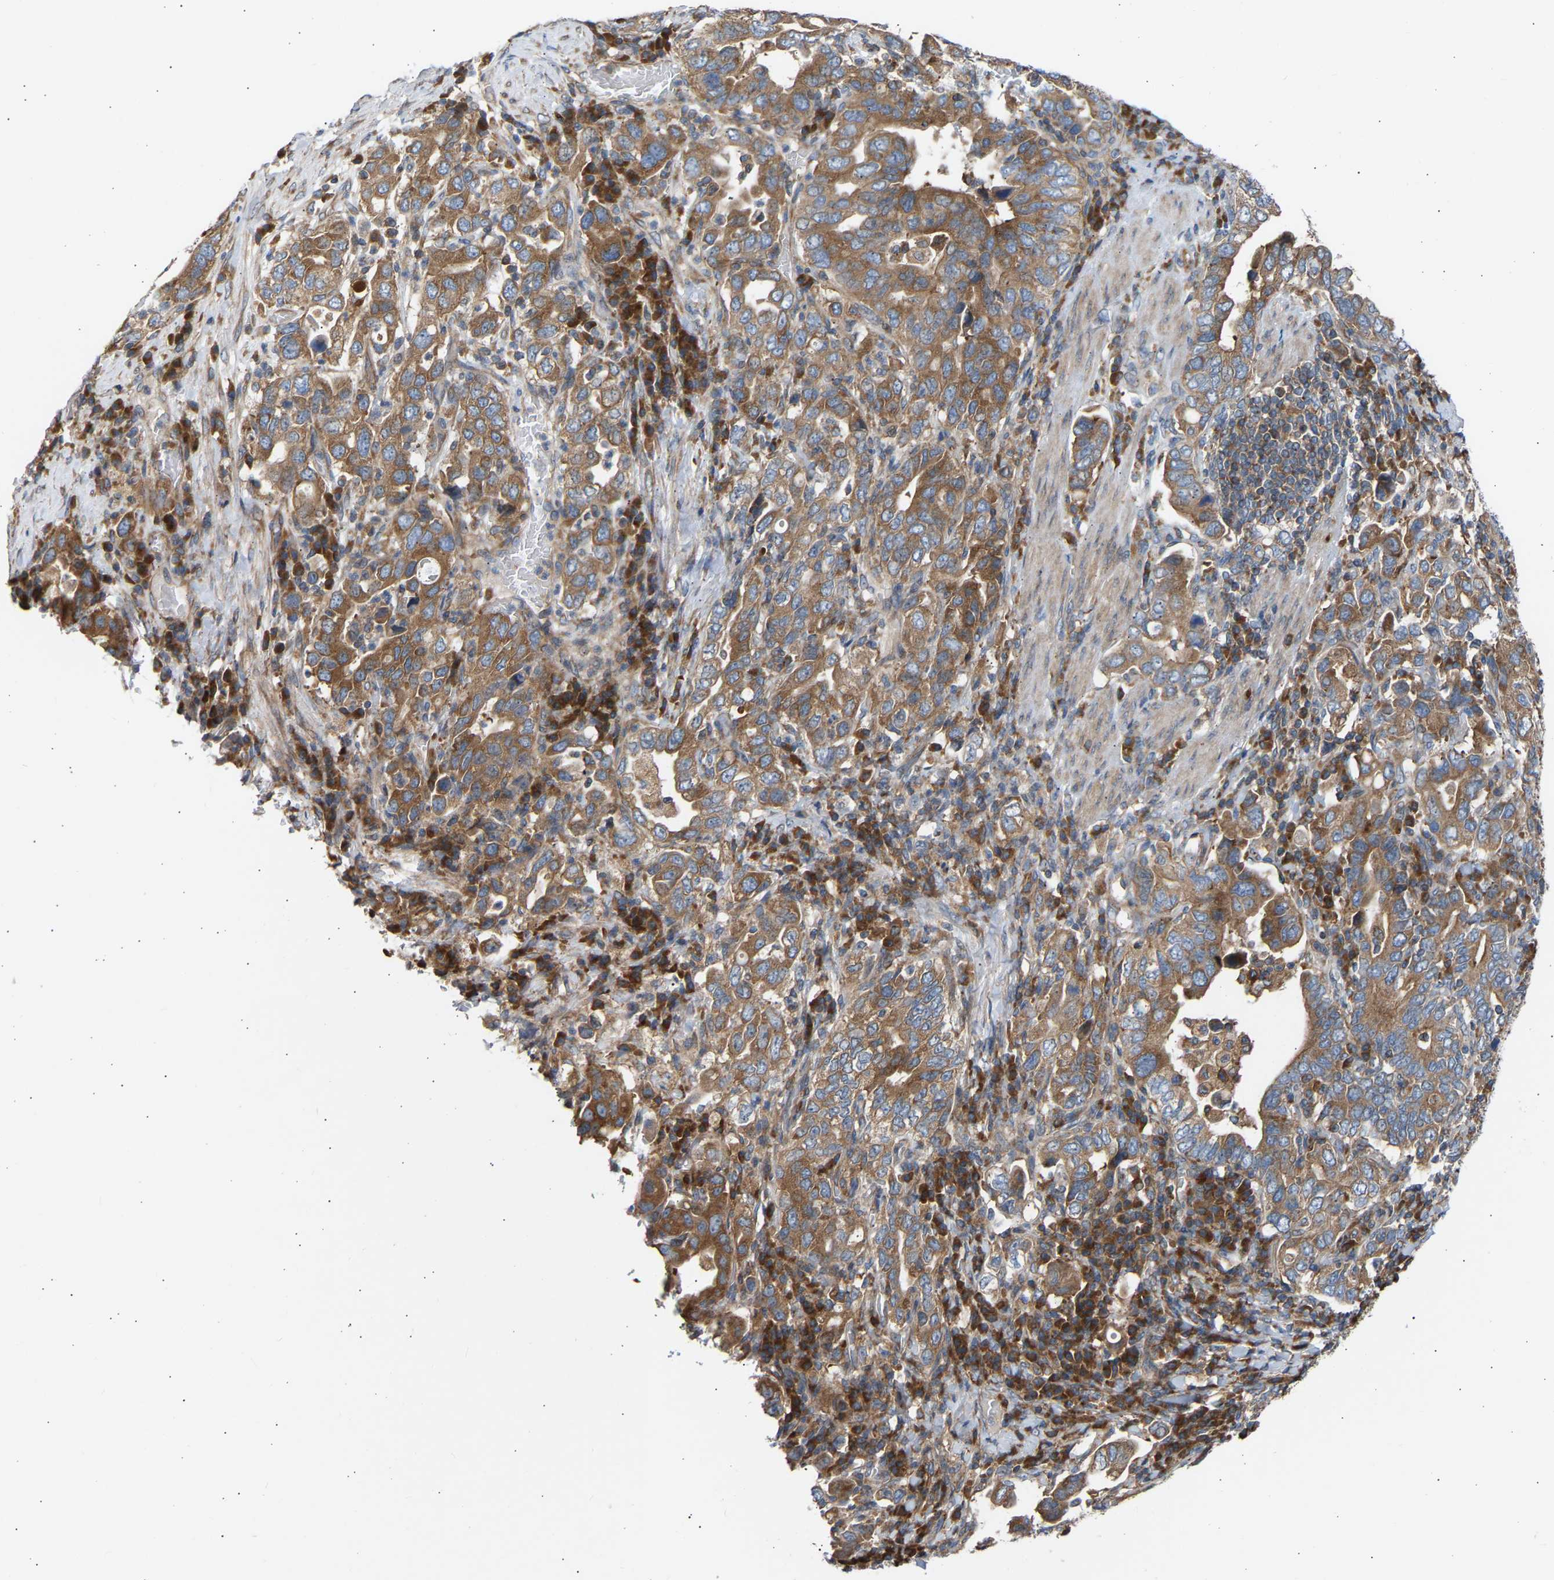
{"staining": {"intensity": "moderate", "quantity": ">75%", "location": "cytoplasmic/membranous"}, "tissue": "stomach cancer", "cell_type": "Tumor cells", "image_type": "cancer", "snomed": [{"axis": "morphology", "description": "Adenocarcinoma, NOS"}, {"axis": "topography", "description": "Stomach, upper"}], "caption": "An image of stomach adenocarcinoma stained for a protein reveals moderate cytoplasmic/membranous brown staining in tumor cells. The staining was performed using DAB, with brown indicating positive protein expression. Nuclei are stained blue with hematoxylin.", "gene": "GCN1", "patient": {"sex": "male", "age": 62}}